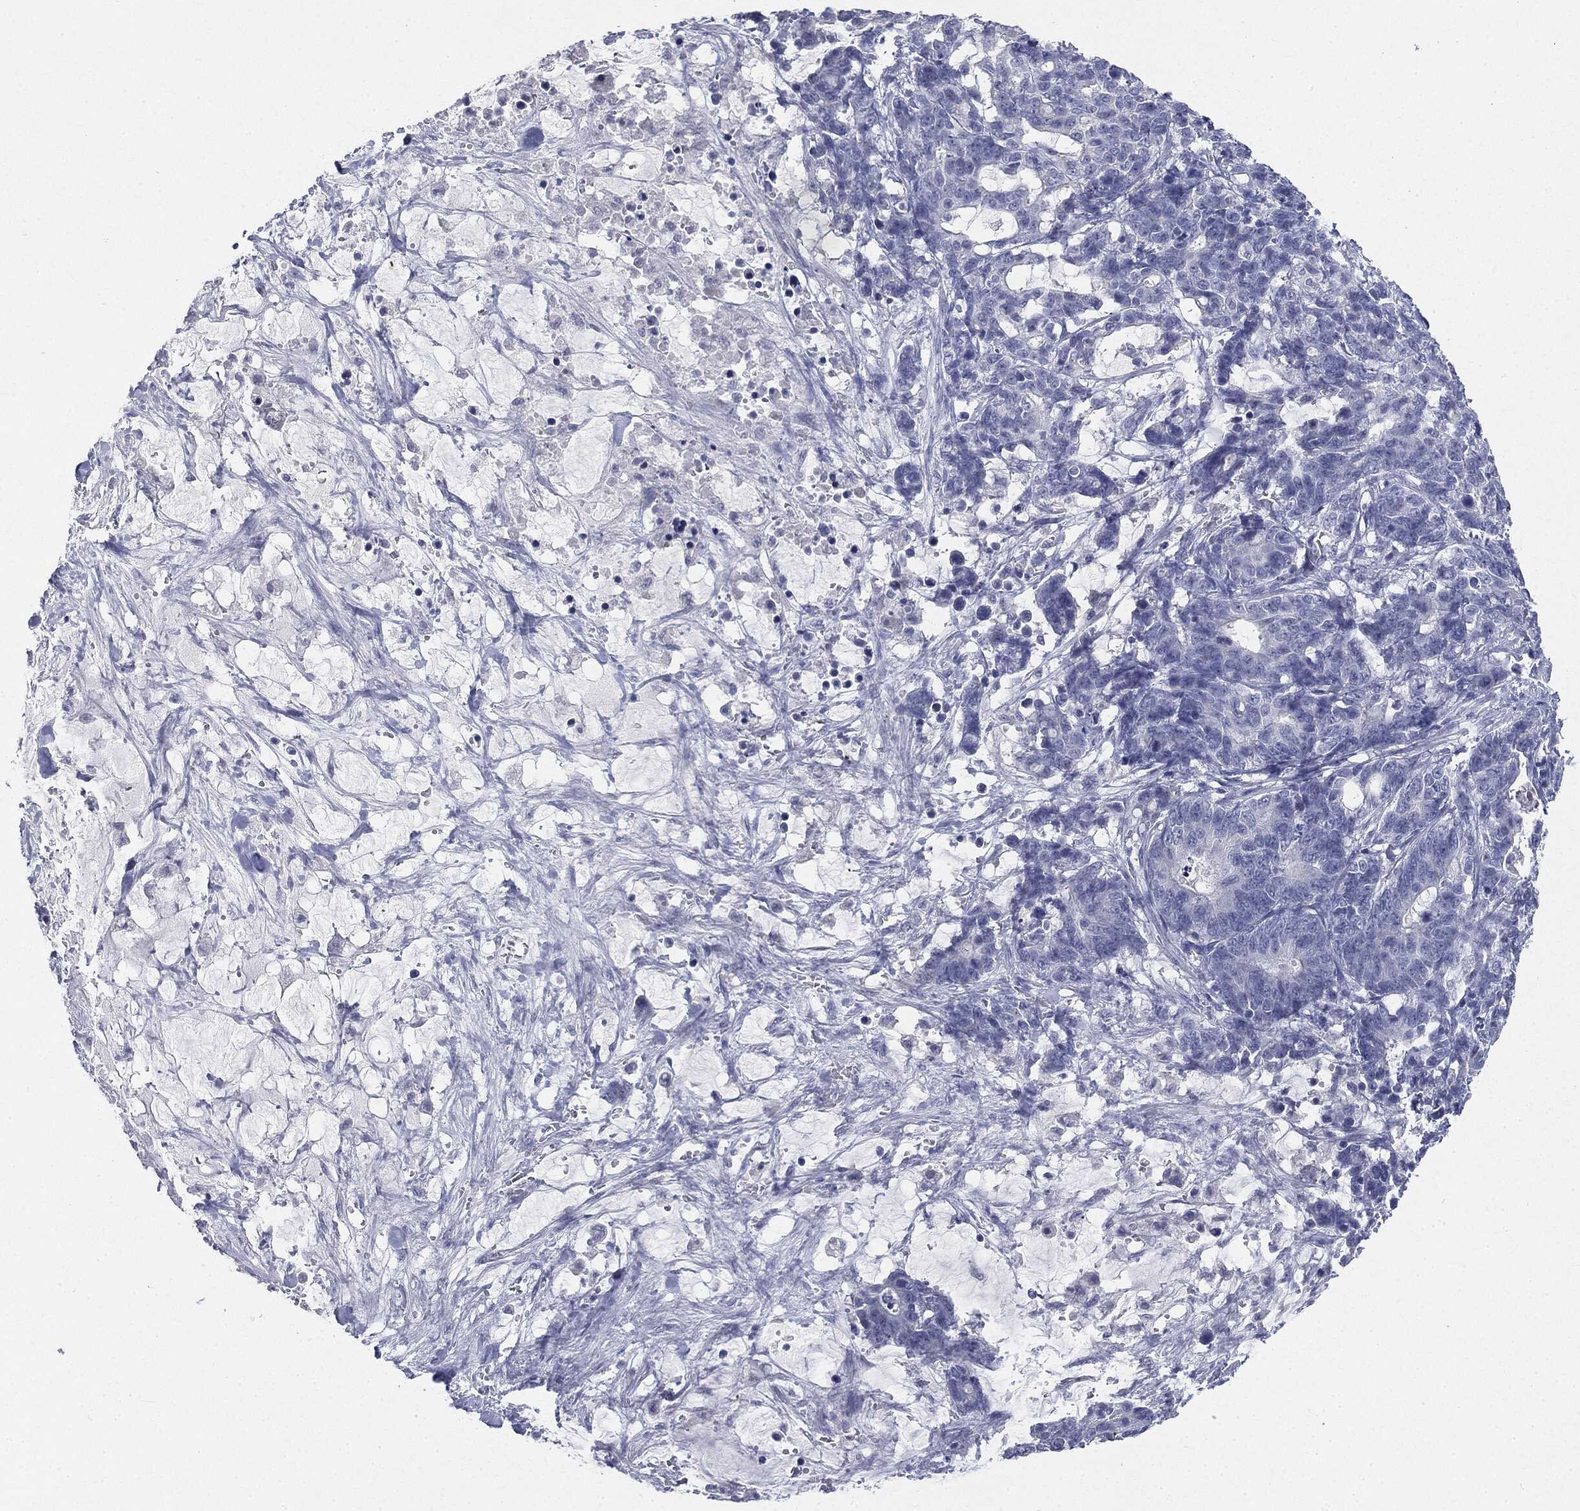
{"staining": {"intensity": "negative", "quantity": "none", "location": "none"}, "tissue": "stomach cancer", "cell_type": "Tumor cells", "image_type": "cancer", "snomed": [{"axis": "morphology", "description": "Normal tissue, NOS"}, {"axis": "morphology", "description": "Adenocarcinoma, NOS"}, {"axis": "topography", "description": "Stomach"}], "caption": "Tumor cells show no significant expression in stomach cancer.", "gene": "CGB1", "patient": {"sex": "female", "age": 64}}